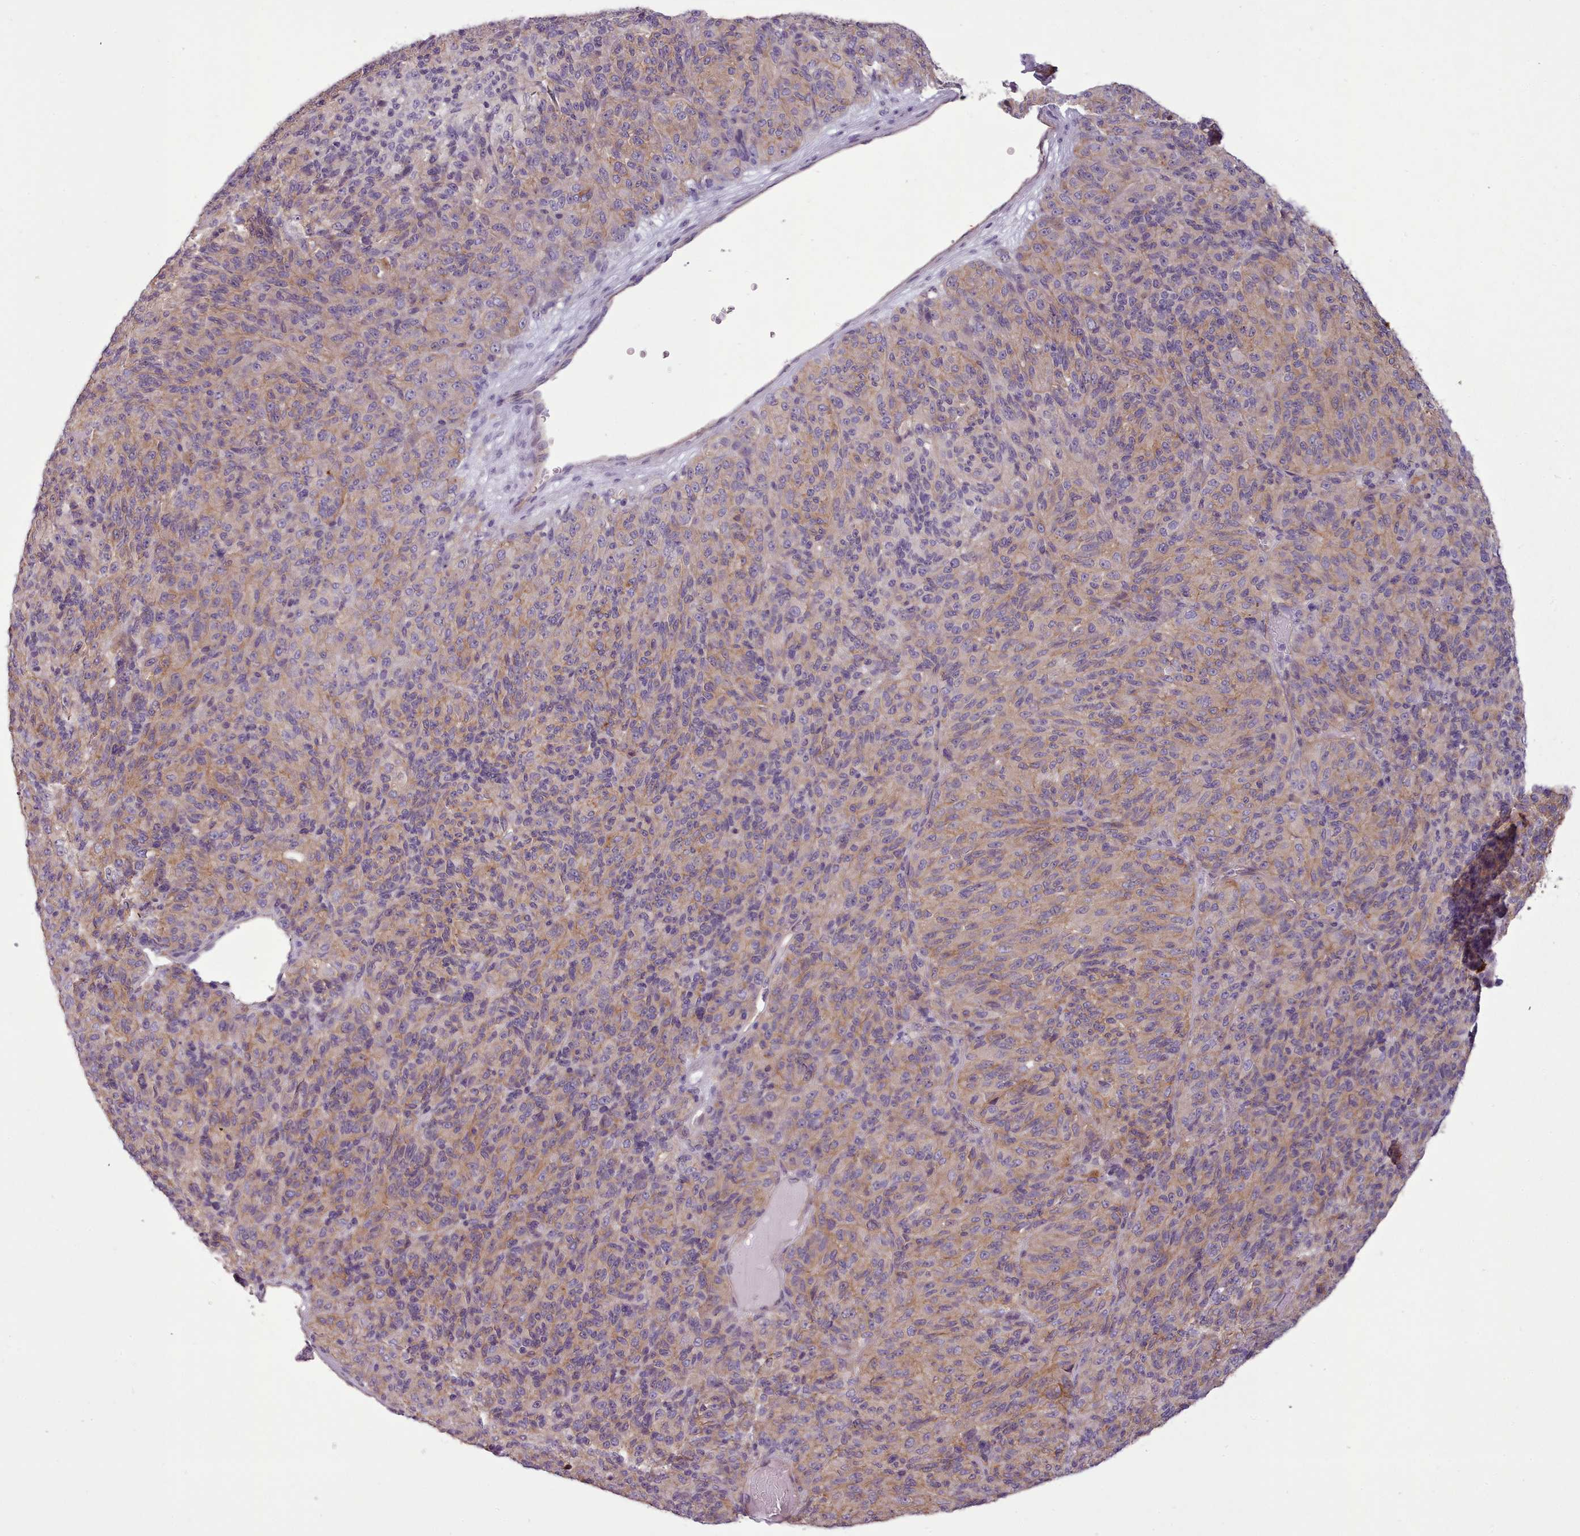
{"staining": {"intensity": "weak", "quantity": ">75%", "location": "cytoplasmic/membranous"}, "tissue": "melanoma", "cell_type": "Tumor cells", "image_type": "cancer", "snomed": [{"axis": "morphology", "description": "Malignant melanoma, Metastatic site"}, {"axis": "topography", "description": "Brain"}], "caption": "Protein expression analysis of malignant melanoma (metastatic site) shows weak cytoplasmic/membranous staining in about >75% of tumor cells.", "gene": "PLD4", "patient": {"sex": "female", "age": 56}}